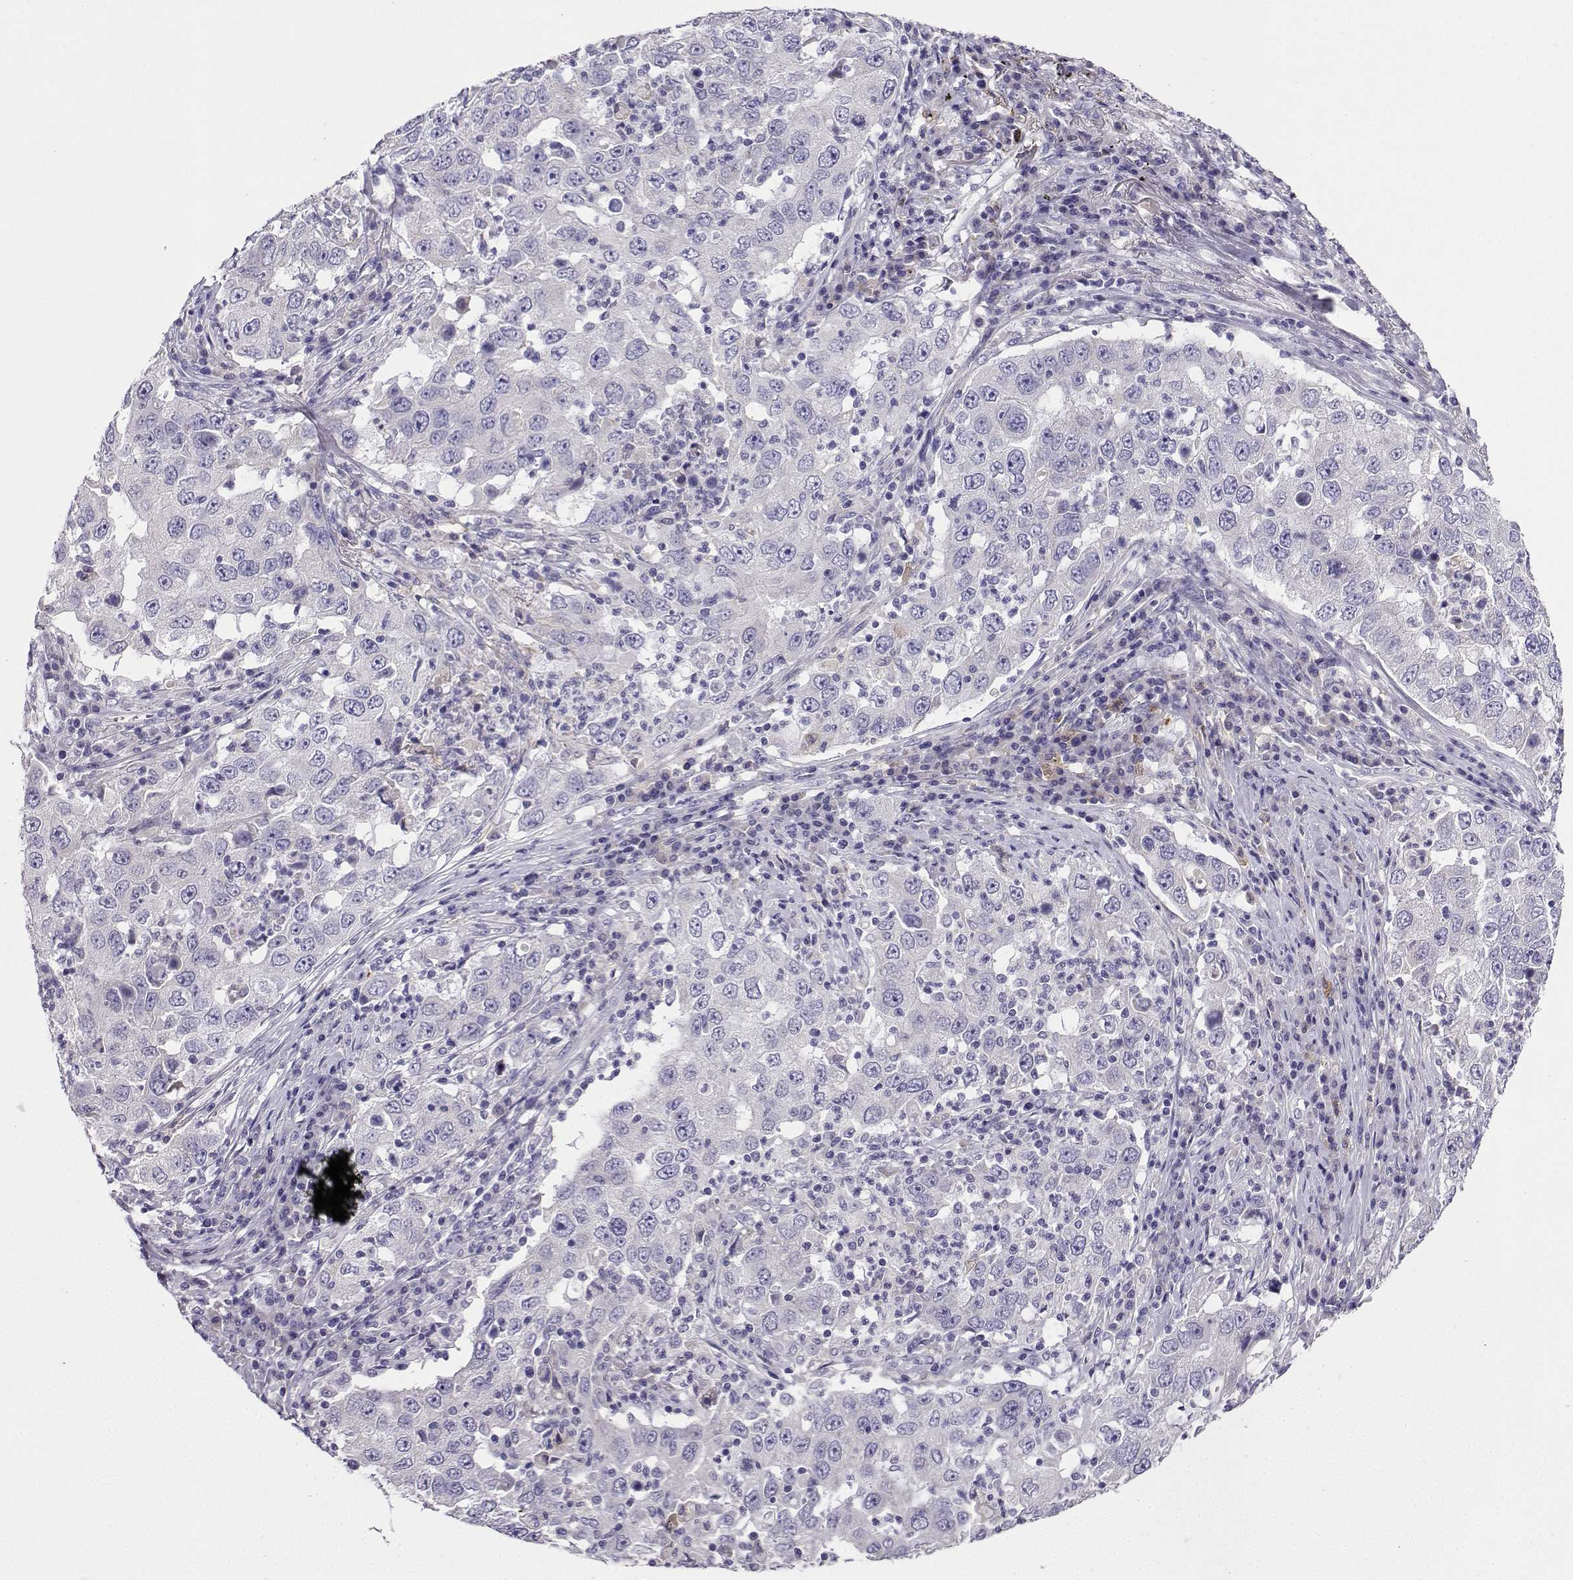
{"staining": {"intensity": "negative", "quantity": "none", "location": "none"}, "tissue": "lung cancer", "cell_type": "Tumor cells", "image_type": "cancer", "snomed": [{"axis": "morphology", "description": "Adenocarcinoma, NOS"}, {"axis": "topography", "description": "Lung"}], "caption": "Human lung adenocarcinoma stained for a protein using immunohistochemistry (IHC) exhibits no staining in tumor cells.", "gene": "LINGO1", "patient": {"sex": "male", "age": 73}}